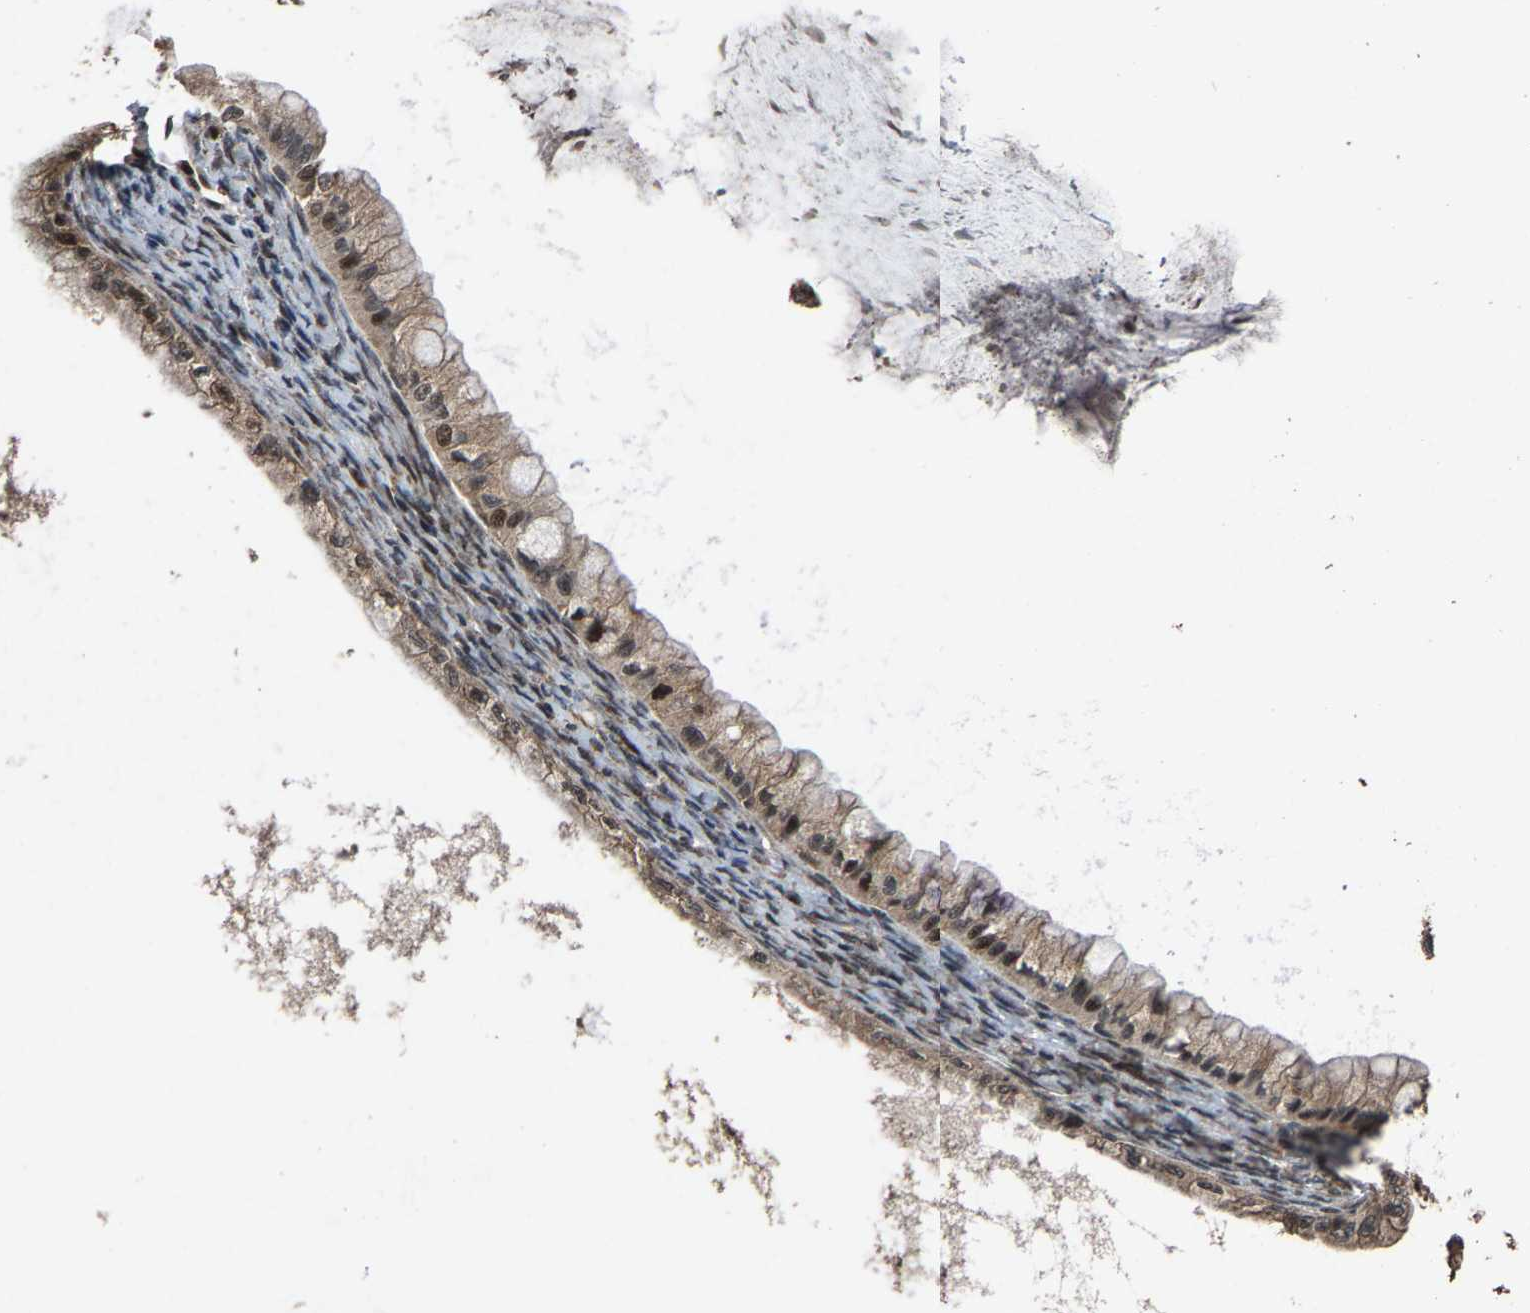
{"staining": {"intensity": "moderate", "quantity": ">75%", "location": "cytoplasmic/membranous,nuclear"}, "tissue": "ovarian cancer", "cell_type": "Tumor cells", "image_type": "cancer", "snomed": [{"axis": "morphology", "description": "Cystadenocarcinoma, mucinous, NOS"}, {"axis": "topography", "description": "Ovary"}], "caption": "Tumor cells exhibit medium levels of moderate cytoplasmic/membranous and nuclear positivity in approximately >75% of cells in human ovarian cancer.", "gene": "HAUS6", "patient": {"sex": "female", "age": 57}}